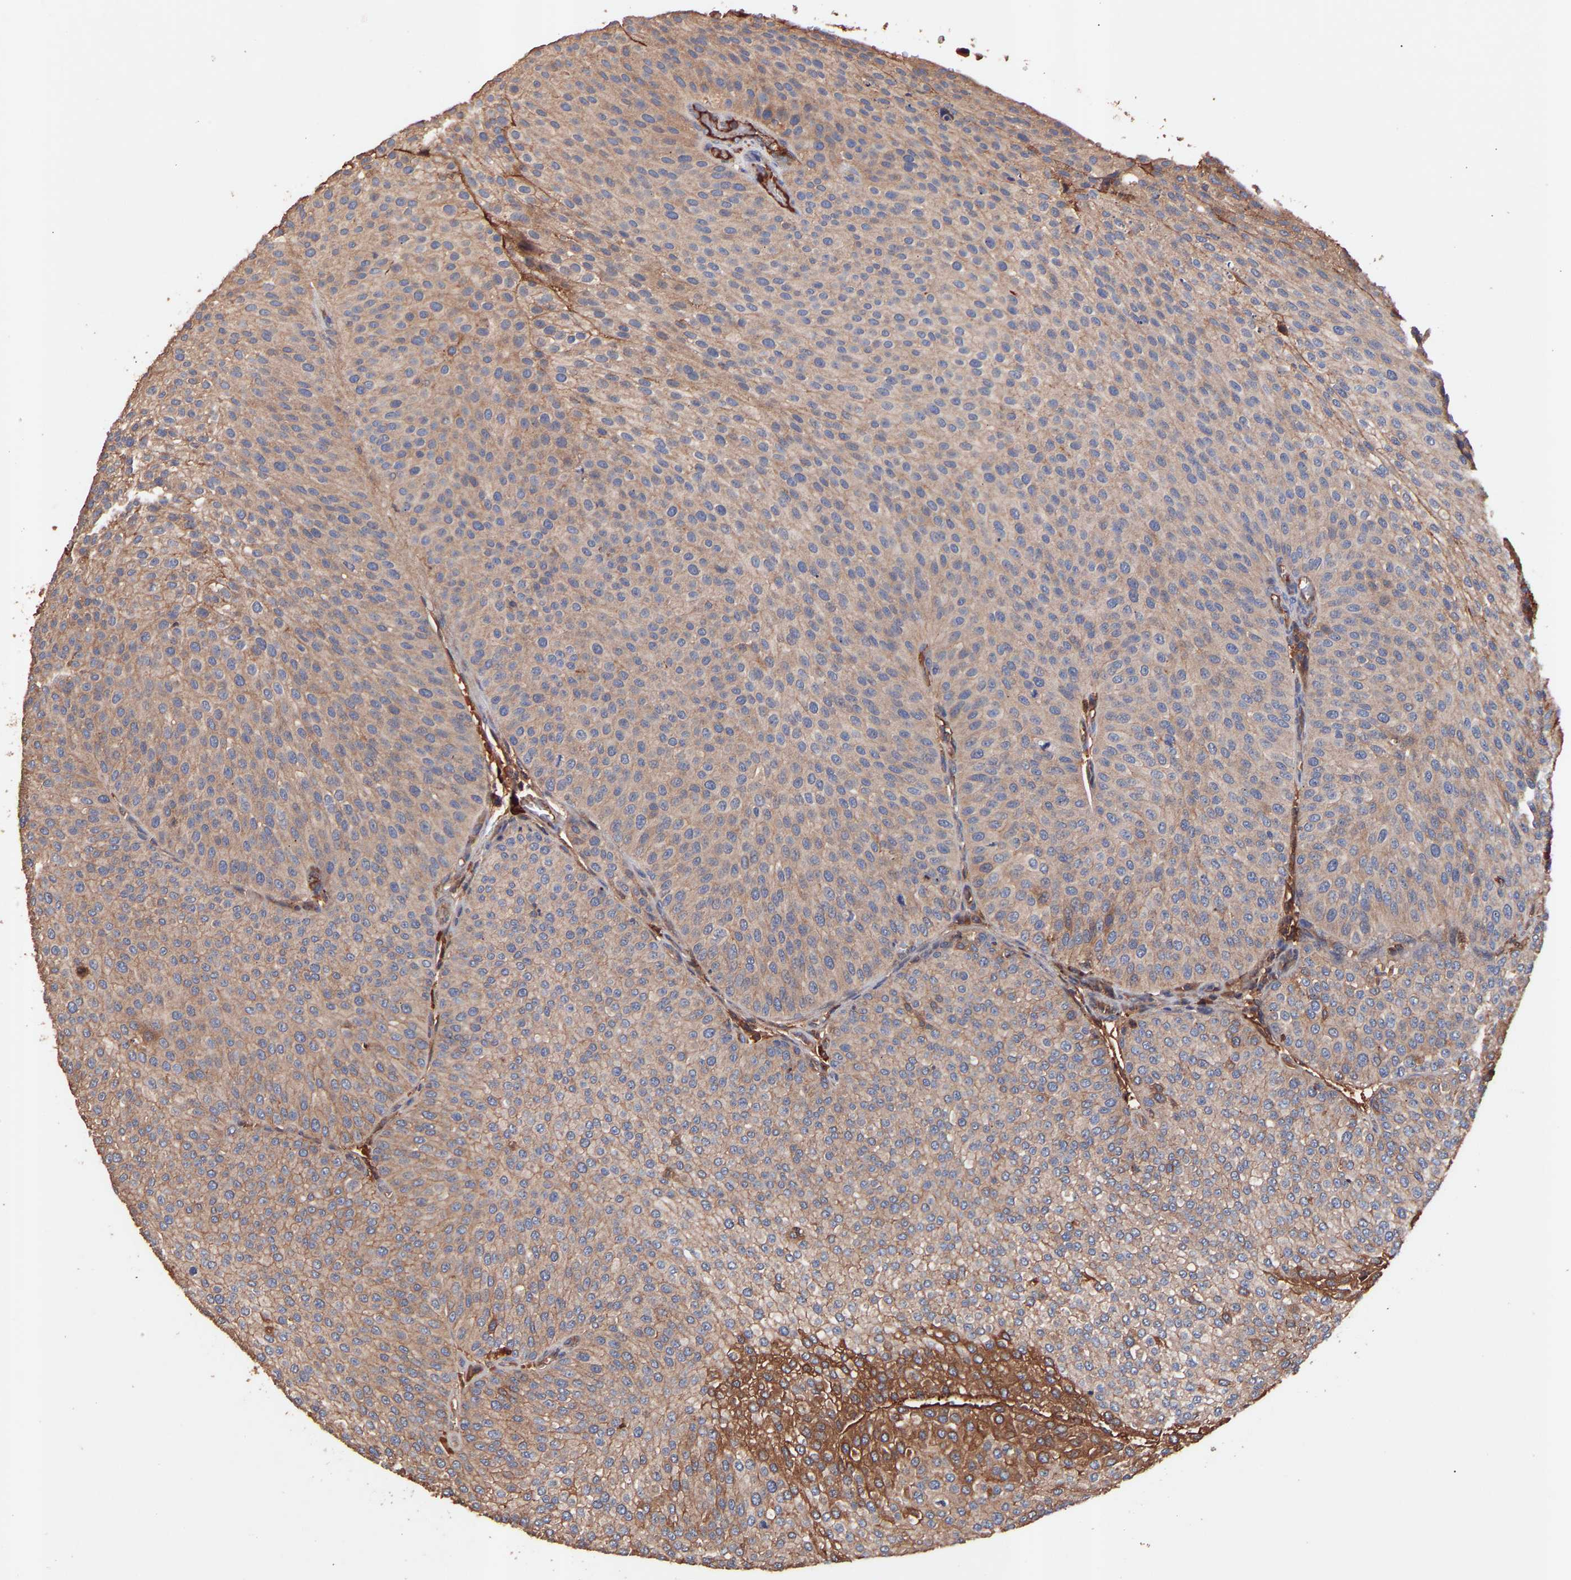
{"staining": {"intensity": "moderate", "quantity": ">75%", "location": "cytoplasmic/membranous"}, "tissue": "urothelial cancer", "cell_type": "Tumor cells", "image_type": "cancer", "snomed": [{"axis": "morphology", "description": "Urothelial carcinoma, Low grade"}, {"axis": "topography", "description": "Smooth muscle"}, {"axis": "topography", "description": "Urinary bladder"}], "caption": "An immunohistochemistry (IHC) histopathology image of neoplastic tissue is shown. Protein staining in brown highlights moderate cytoplasmic/membranous positivity in urothelial cancer within tumor cells. The protein is shown in brown color, while the nuclei are stained blue.", "gene": "TMEM268", "patient": {"sex": "male", "age": 60}}